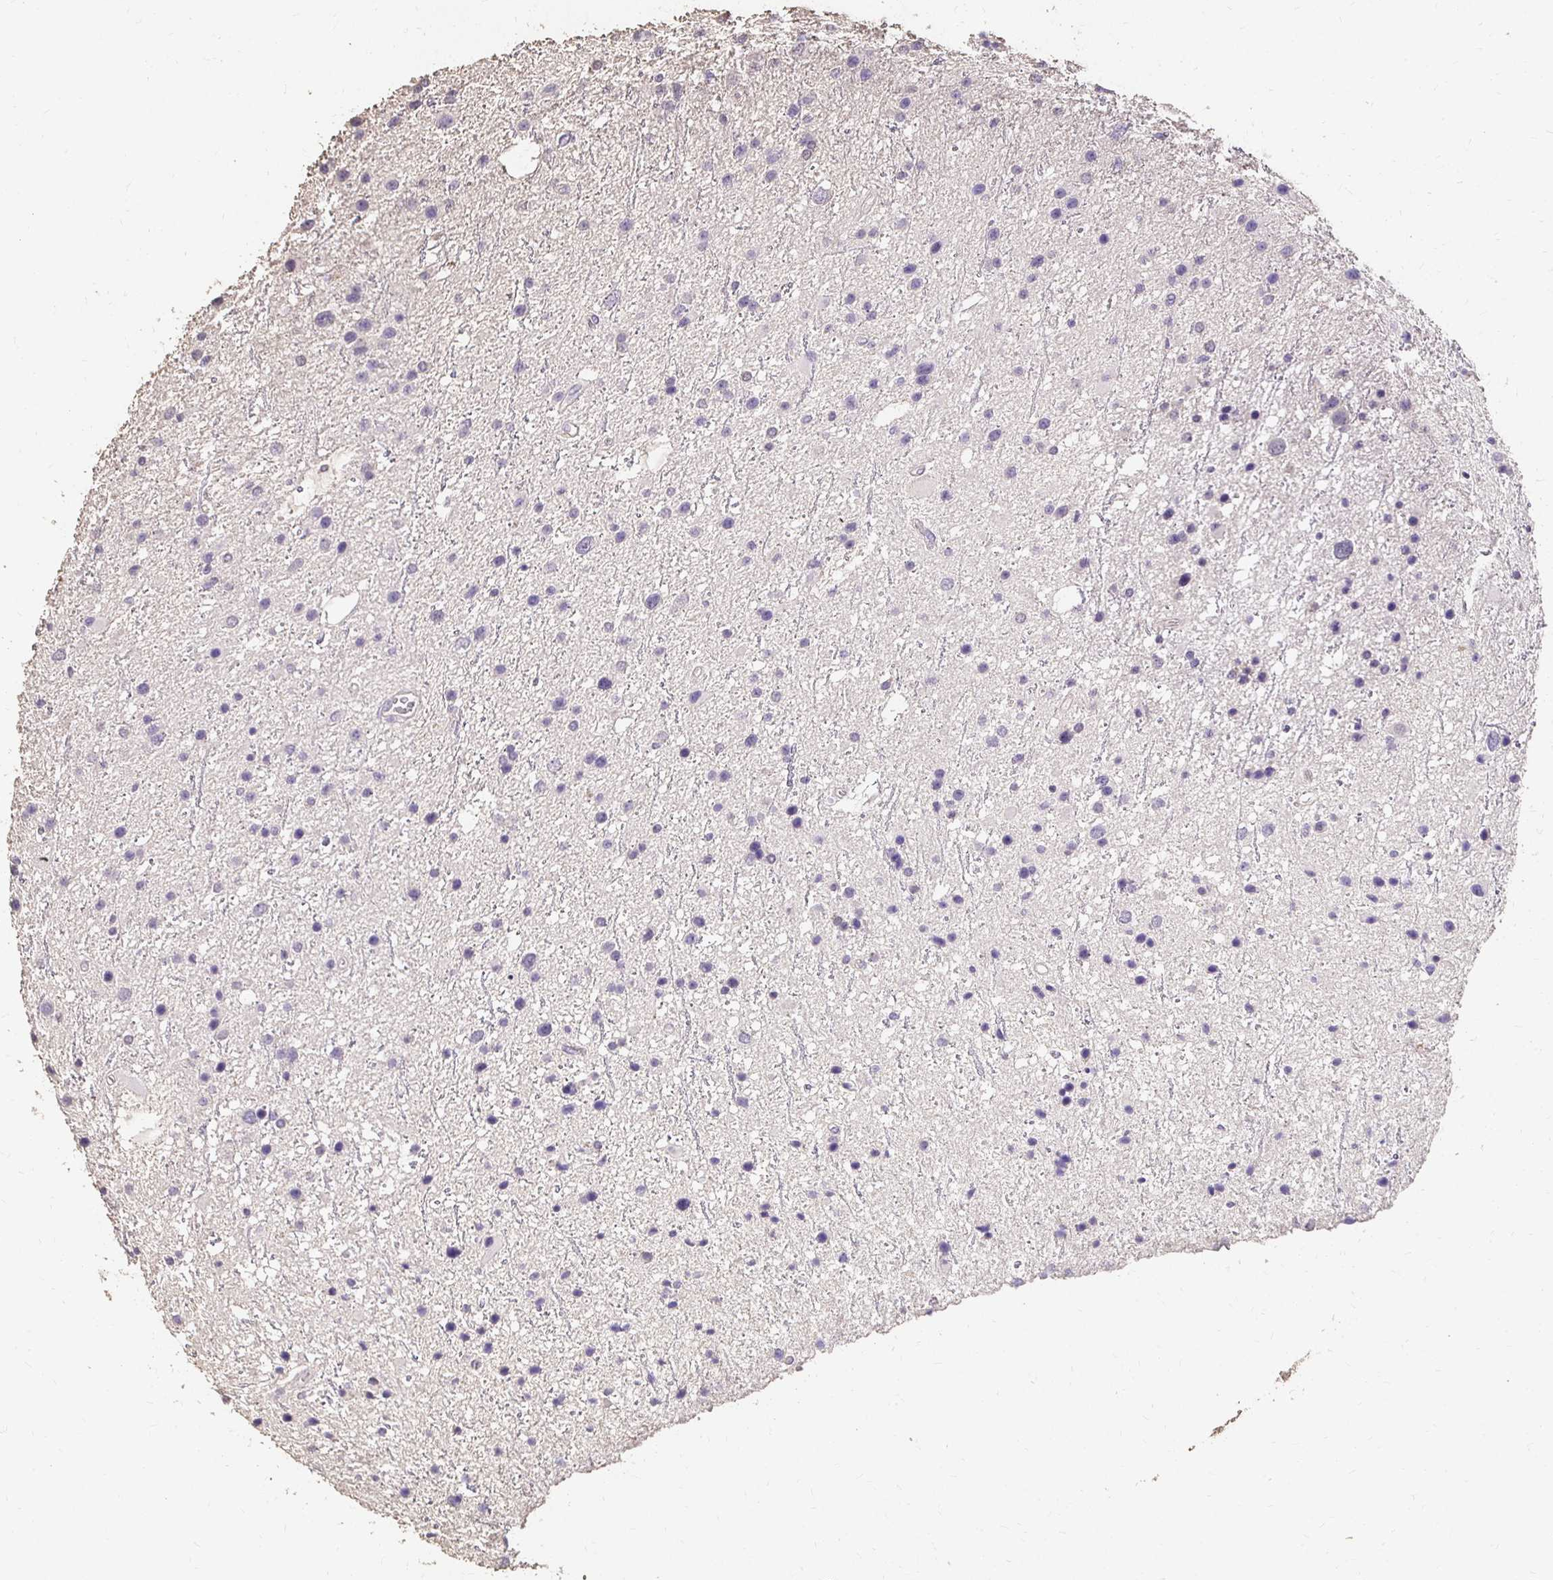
{"staining": {"intensity": "negative", "quantity": "none", "location": "none"}, "tissue": "glioma", "cell_type": "Tumor cells", "image_type": "cancer", "snomed": [{"axis": "morphology", "description": "Glioma, malignant, Low grade"}, {"axis": "topography", "description": "Brain"}], "caption": "This is an IHC image of malignant low-grade glioma. There is no expression in tumor cells.", "gene": "UGT1A6", "patient": {"sex": "female", "age": 32}}